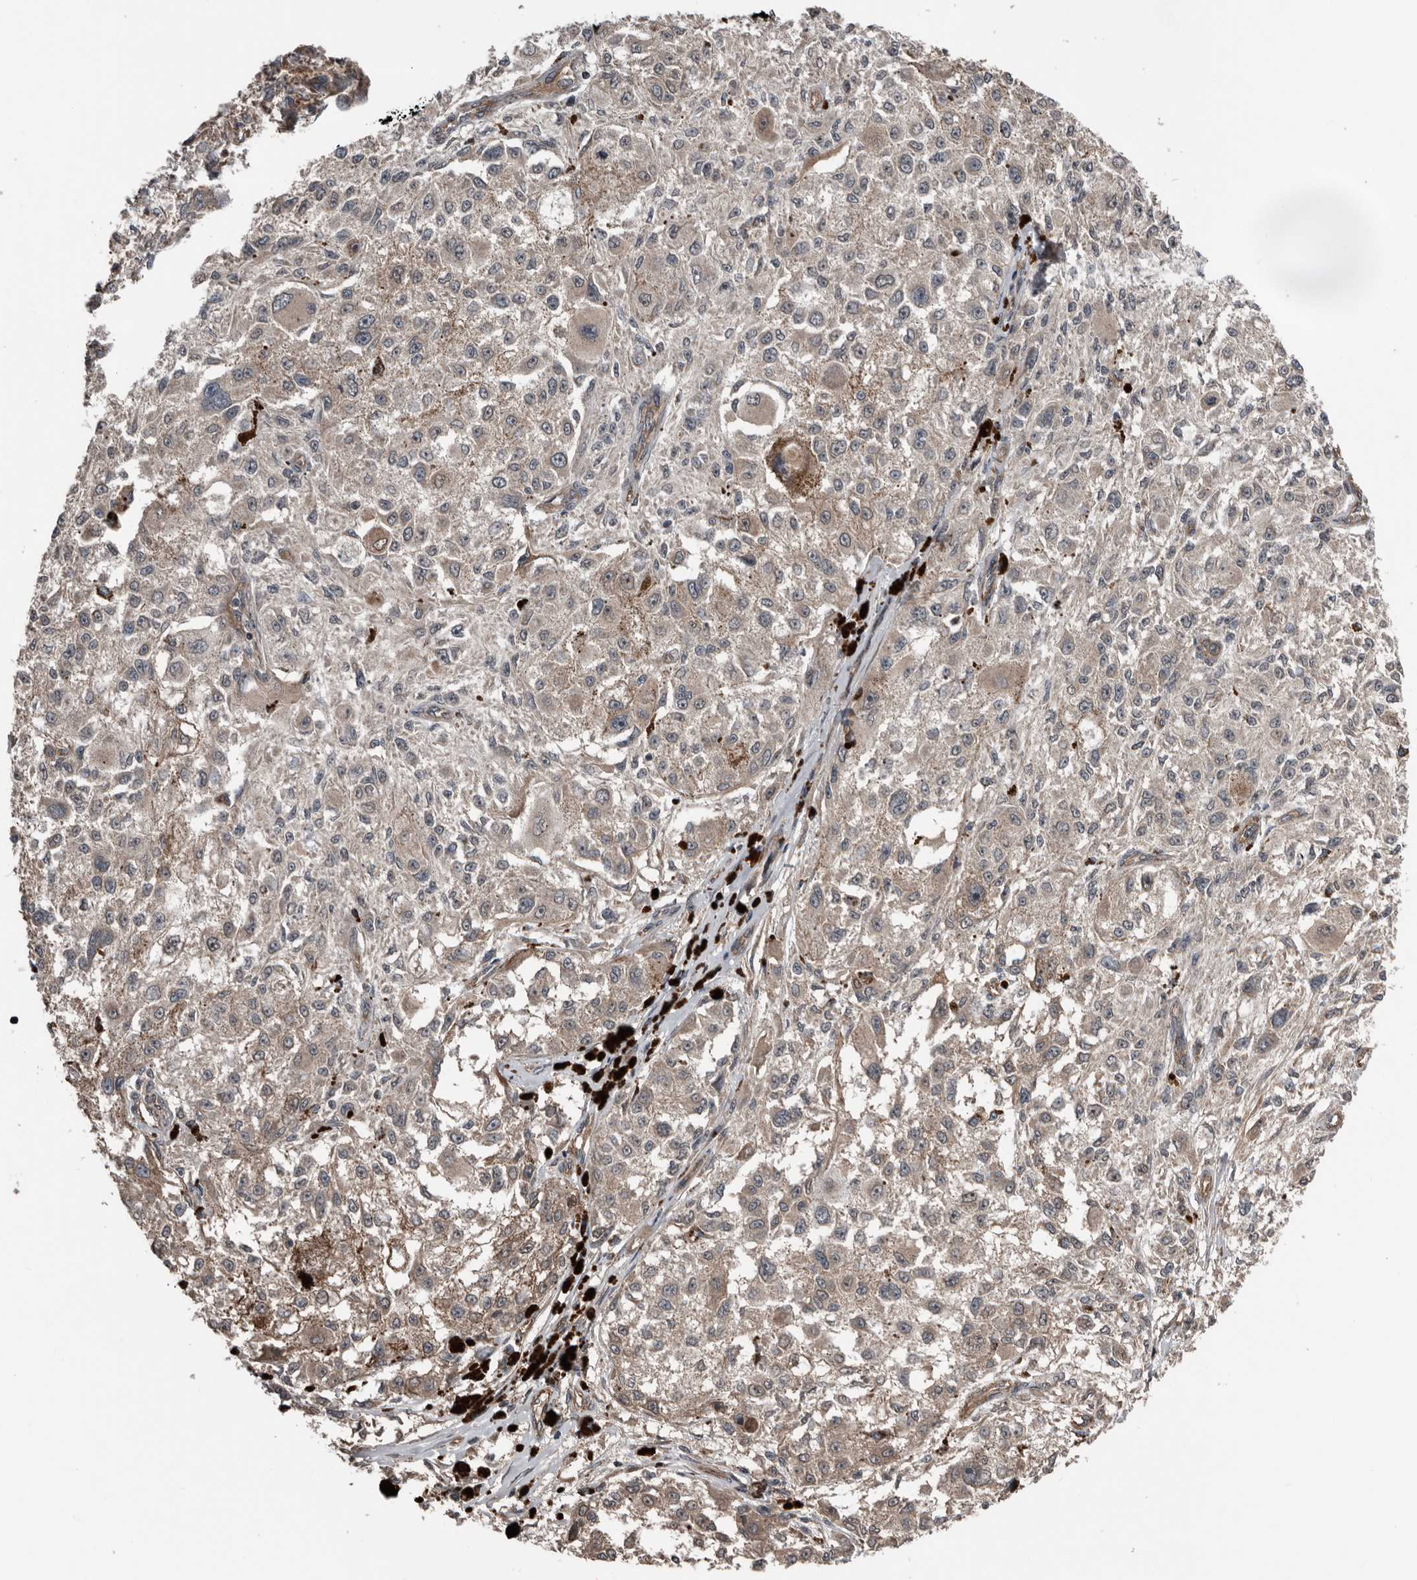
{"staining": {"intensity": "weak", "quantity": "25%-75%", "location": "cytoplasmic/membranous"}, "tissue": "melanoma", "cell_type": "Tumor cells", "image_type": "cancer", "snomed": [{"axis": "morphology", "description": "Necrosis, NOS"}, {"axis": "morphology", "description": "Malignant melanoma, NOS"}, {"axis": "topography", "description": "Skin"}], "caption": "Tumor cells reveal low levels of weak cytoplasmic/membranous staining in approximately 25%-75% of cells in melanoma. Using DAB (brown) and hematoxylin (blue) stains, captured at high magnification using brightfield microscopy.", "gene": "DNAJB4", "patient": {"sex": "female", "age": 87}}